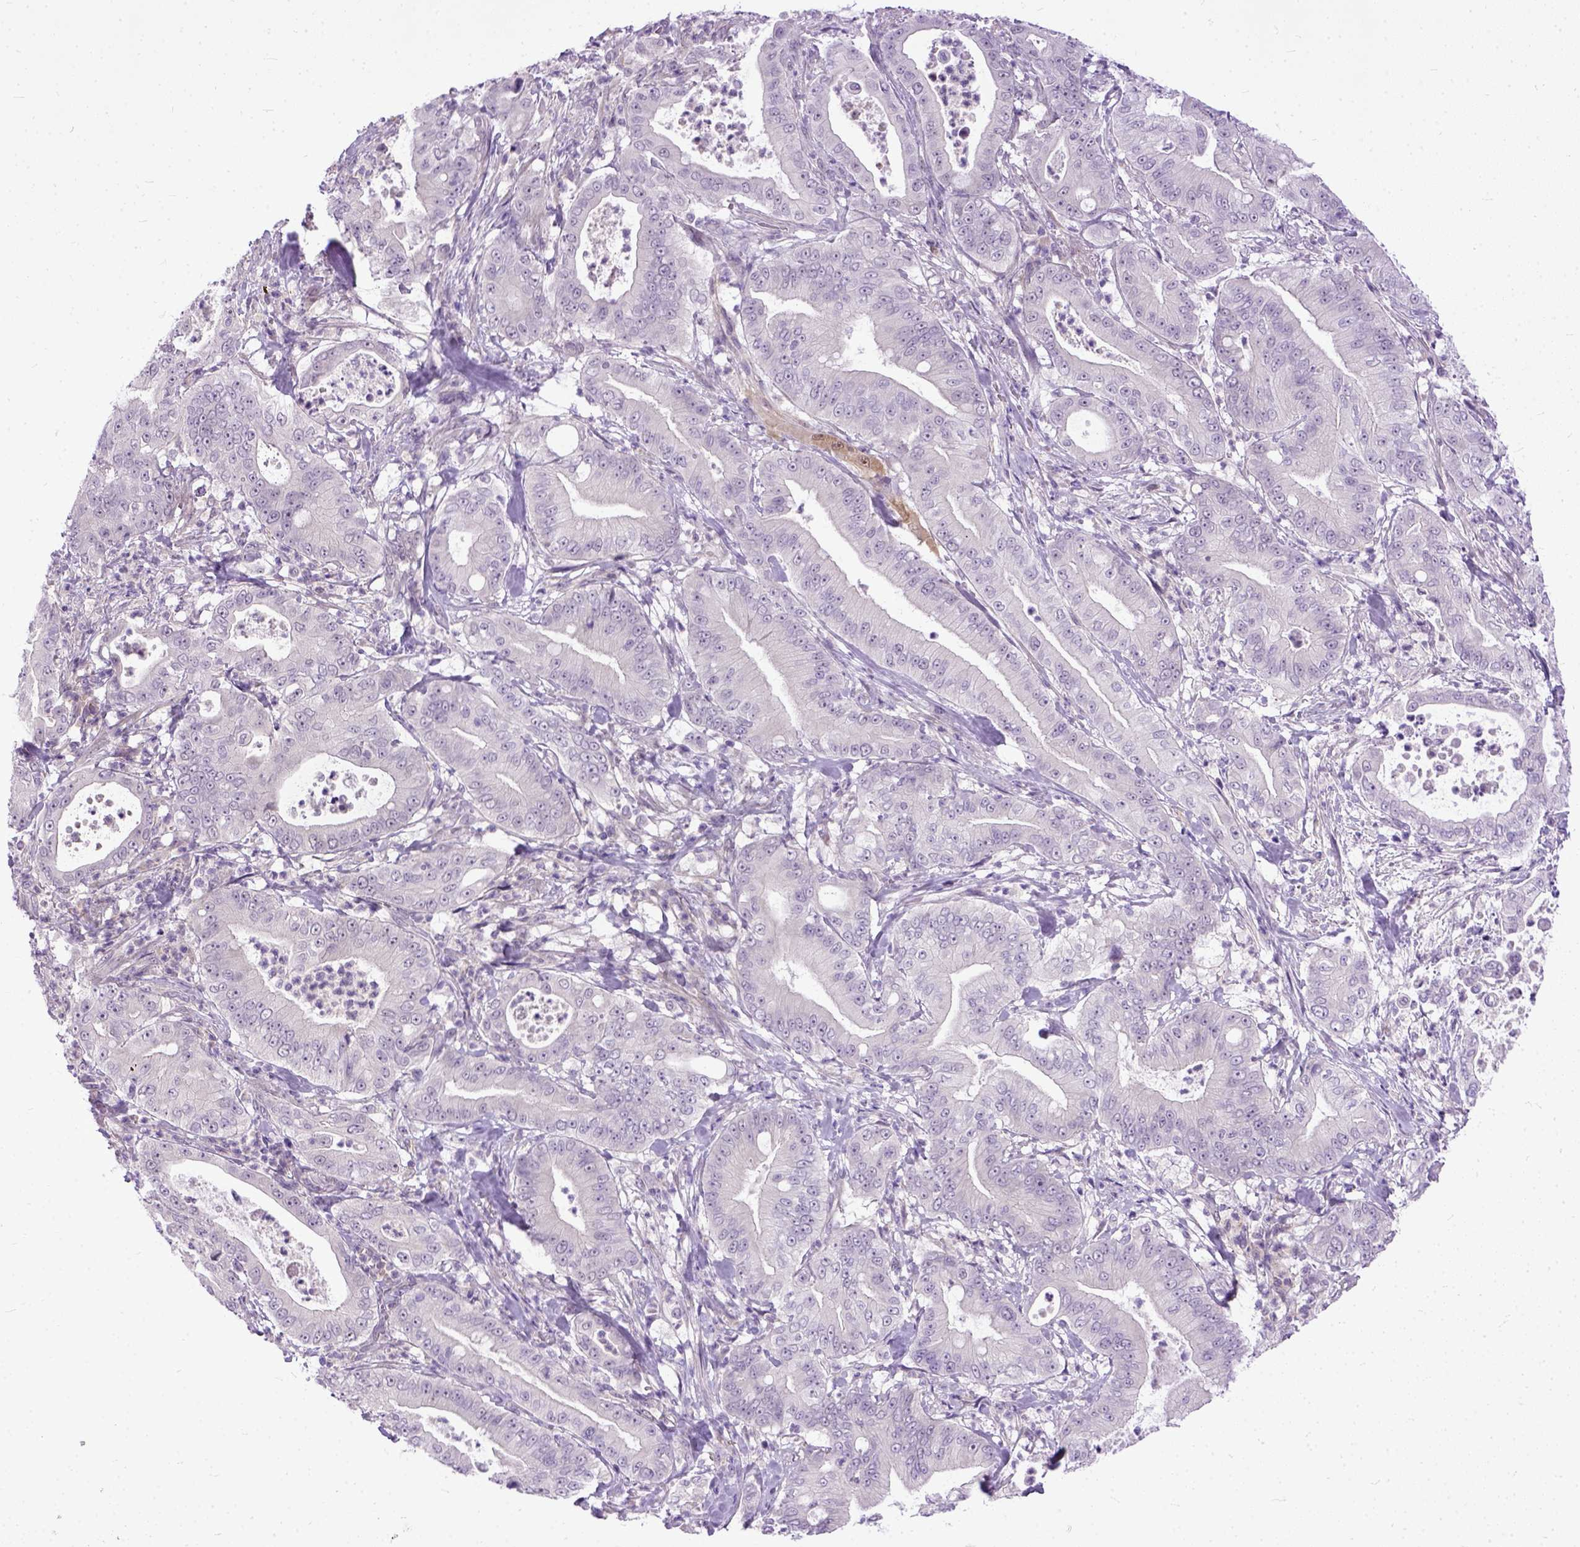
{"staining": {"intensity": "negative", "quantity": "none", "location": "none"}, "tissue": "pancreatic cancer", "cell_type": "Tumor cells", "image_type": "cancer", "snomed": [{"axis": "morphology", "description": "Adenocarcinoma, NOS"}, {"axis": "topography", "description": "Pancreas"}], "caption": "An immunohistochemistry (IHC) histopathology image of pancreatic adenocarcinoma is shown. There is no staining in tumor cells of pancreatic adenocarcinoma.", "gene": "TCEAL7", "patient": {"sex": "male", "age": 71}}